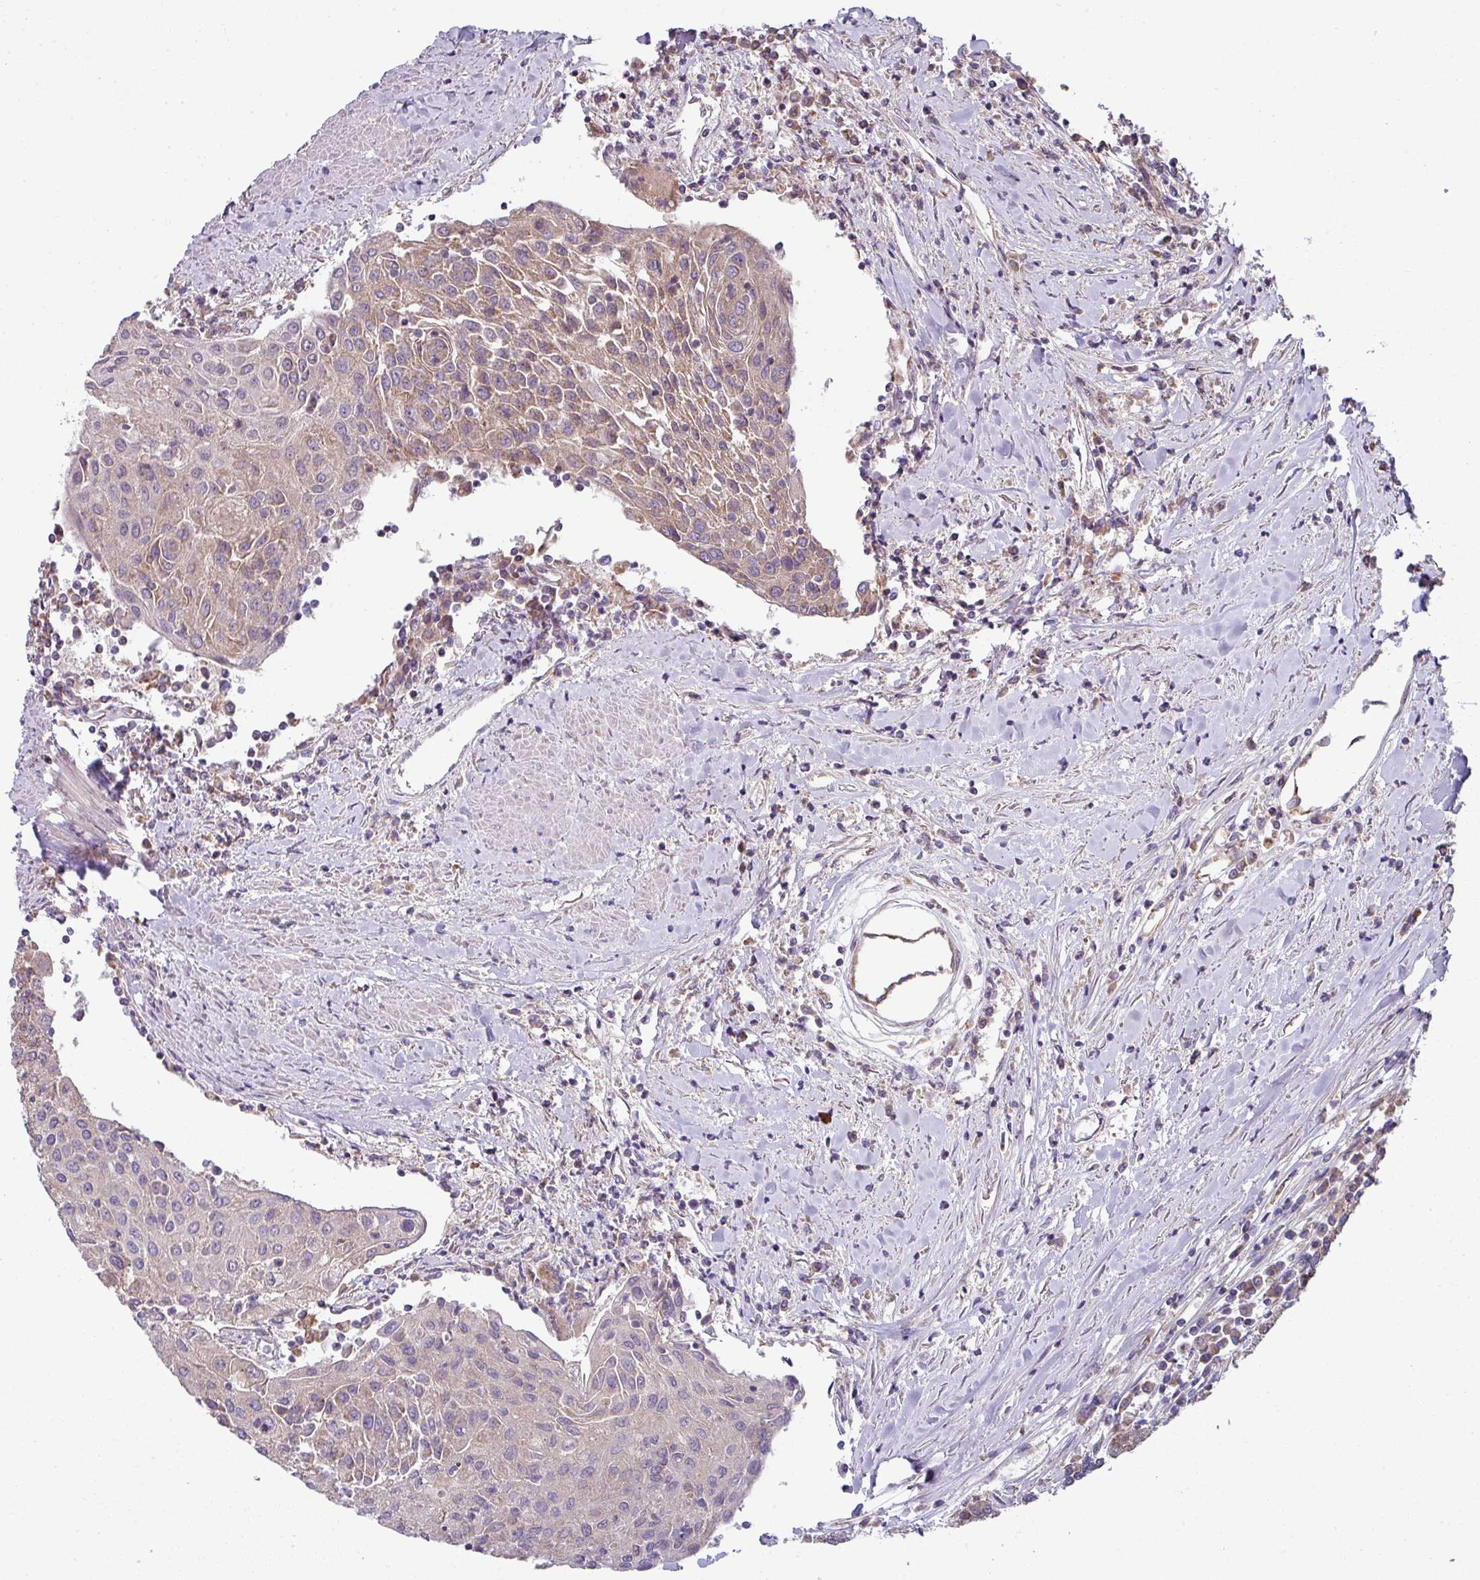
{"staining": {"intensity": "weak", "quantity": ">75%", "location": "cytoplasmic/membranous"}, "tissue": "urothelial cancer", "cell_type": "Tumor cells", "image_type": "cancer", "snomed": [{"axis": "morphology", "description": "Urothelial carcinoma, High grade"}, {"axis": "topography", "description": "Urinary bladder"}], "caption": "Protein staining reveals weak cytoplasmic/membranous staining in about >75% of tumor cells in urothelial cancer.", "gene": "LRRC9", "patient": {"sex": "female", "age": 85}}